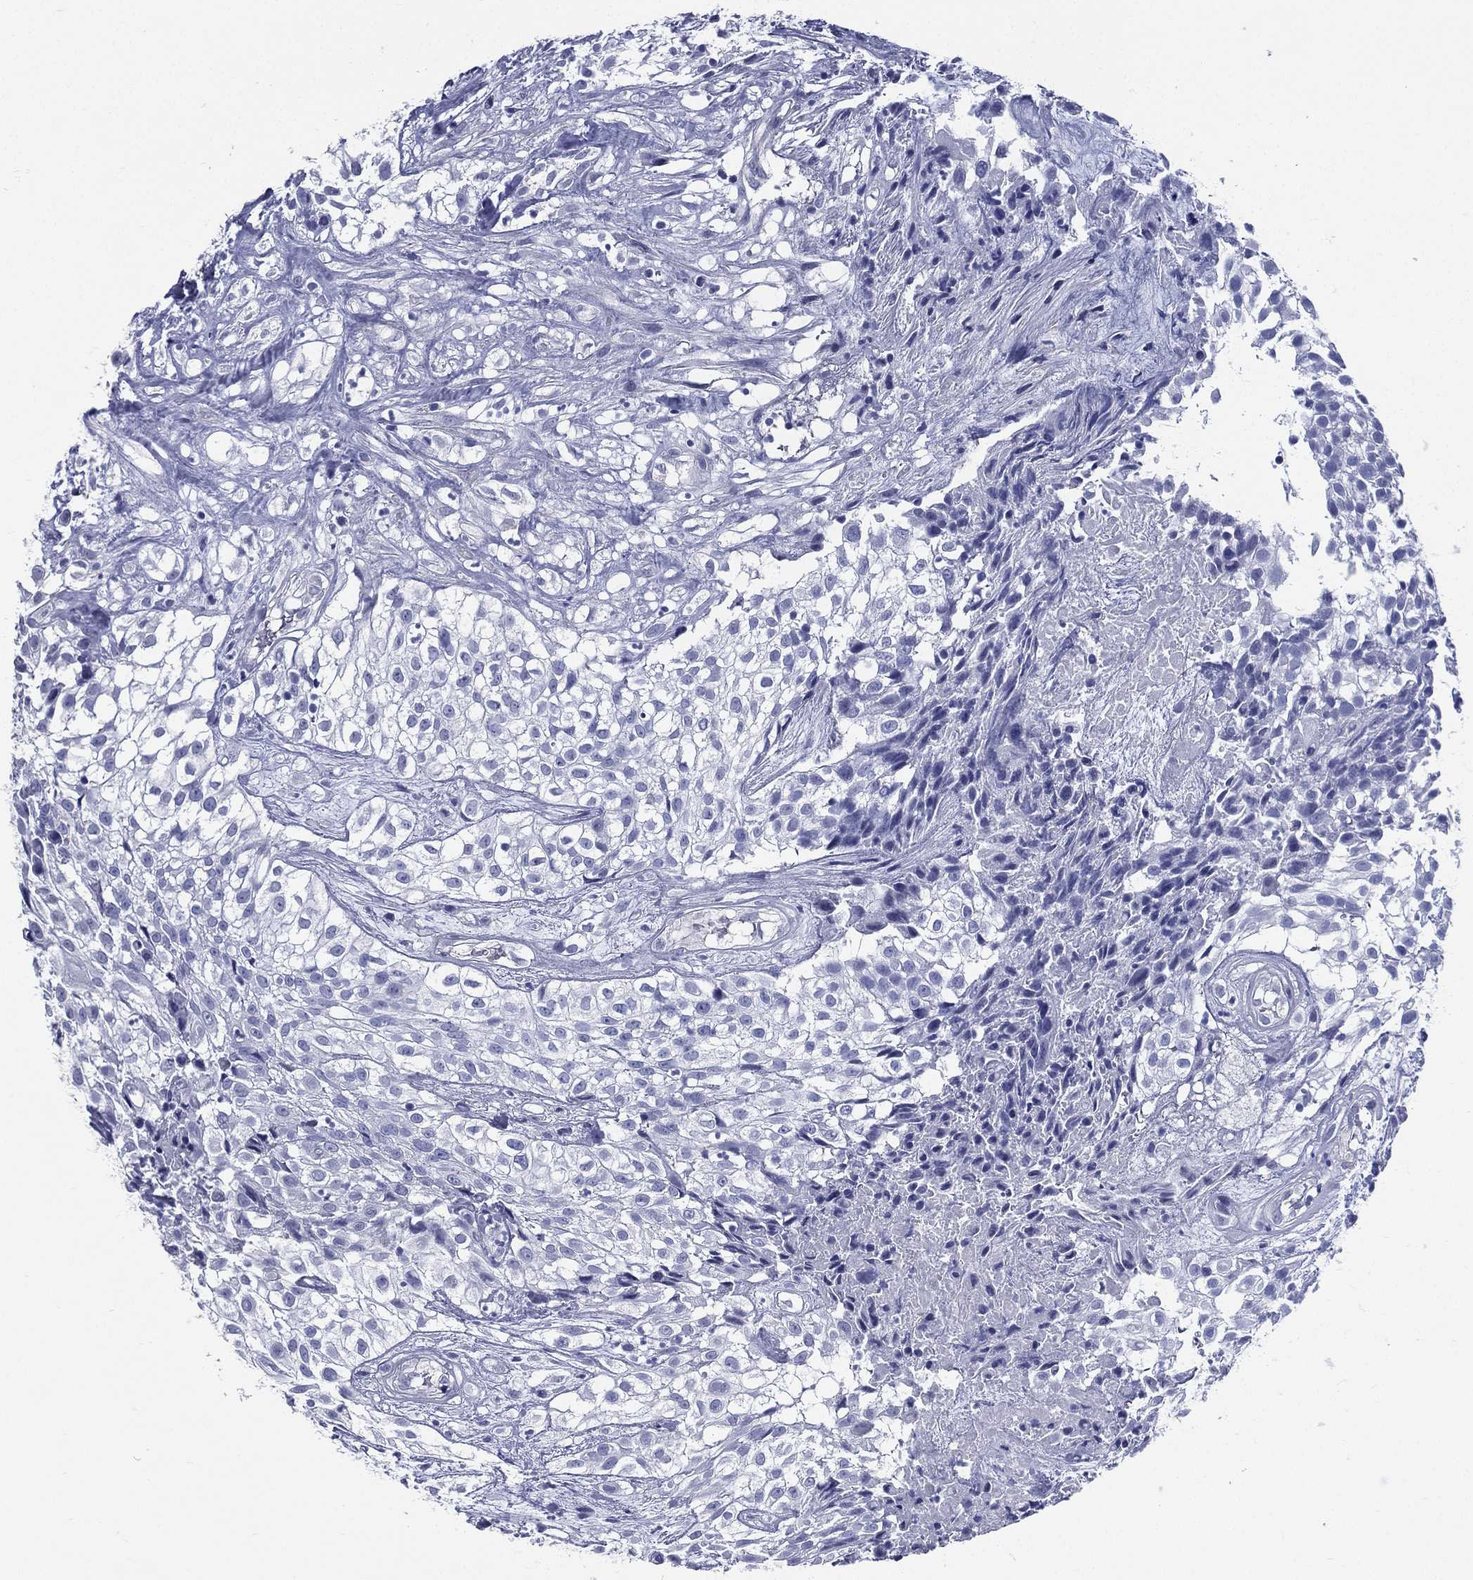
{"staining": {"intensity": "negative", "quantity": "none", "location": "none"}, "tissue": "urothelial cancer", "cell_type": "Tumor cells", "image_type": "cancer", "snomed": [{"axis": "morphology", "description": "Urothelial carcinoma, High grade"}, {"axis": "topography", "description": "Urinary bladder"}], "caption": "This is an immunohistochemistry photomicrograph of human urothelial cancer. There is no positivity in tumor cells.", "gene": "DPYS", "patient": {"sex": "male", "age": 56}}